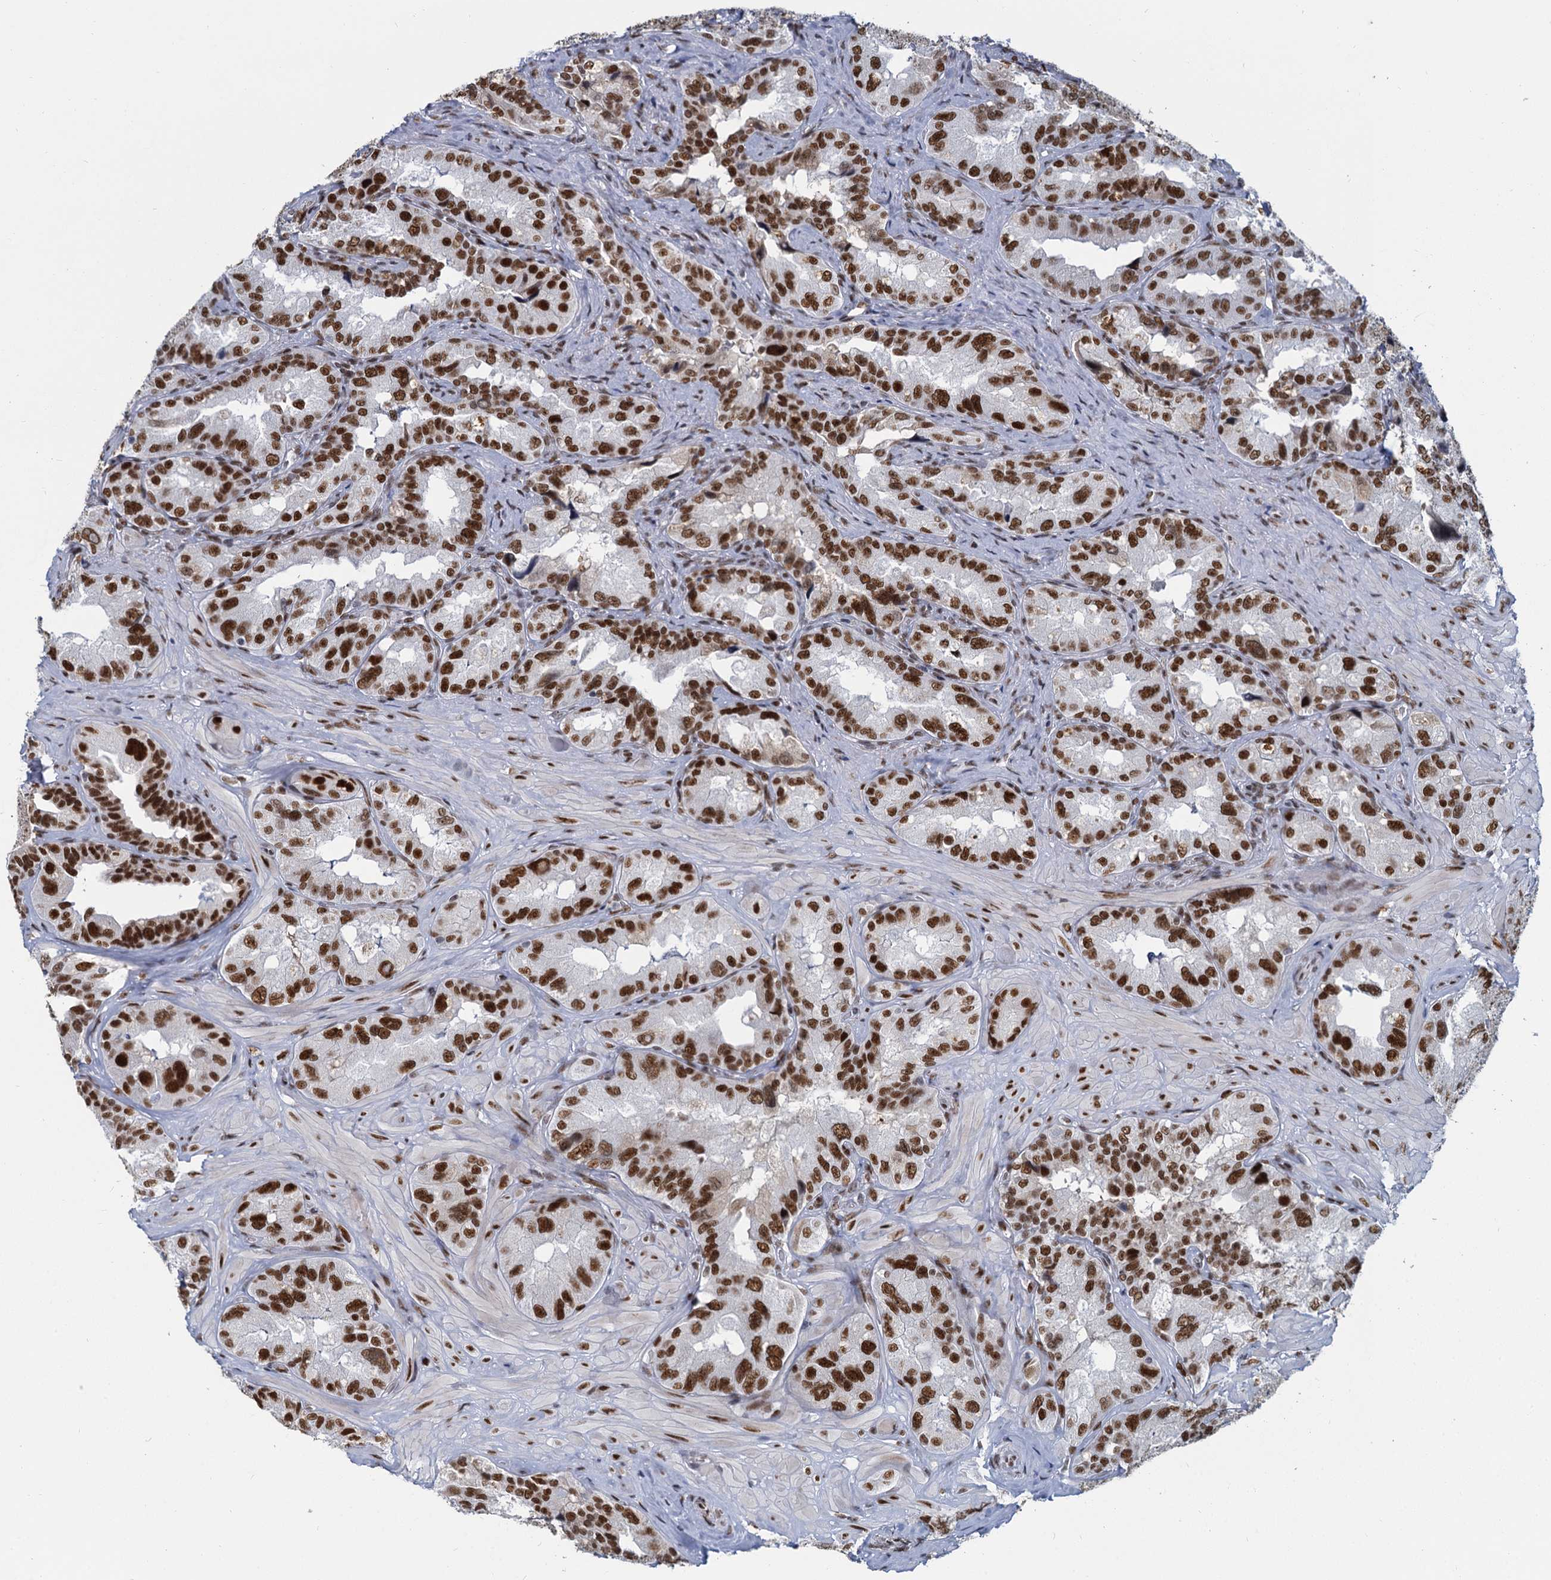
{"staining": {"intensity": "strong", "quantity": ">75%", "location": "nuclear"}, "tissue": "seminal vesicle", "cell_type": "Glandular cells", "image_type": "normal", "snomed": [{"axis": "morphology", "description": "Normal tissue, NOS"}, {"axis": "topography", "description": "Seminal veicle"}, {"axis": "topography", "description": "Peripheral nerve tissue"}], "caption": "Glandular cells exhibit high levels of strong nuclear staining in about >75% of cells in benign seminal vesicle. (Brightfield microscopy of DAB IHC at high magnification).", "gene": "RPRD1A", "patient": {"sex": "male", "age": 67}}